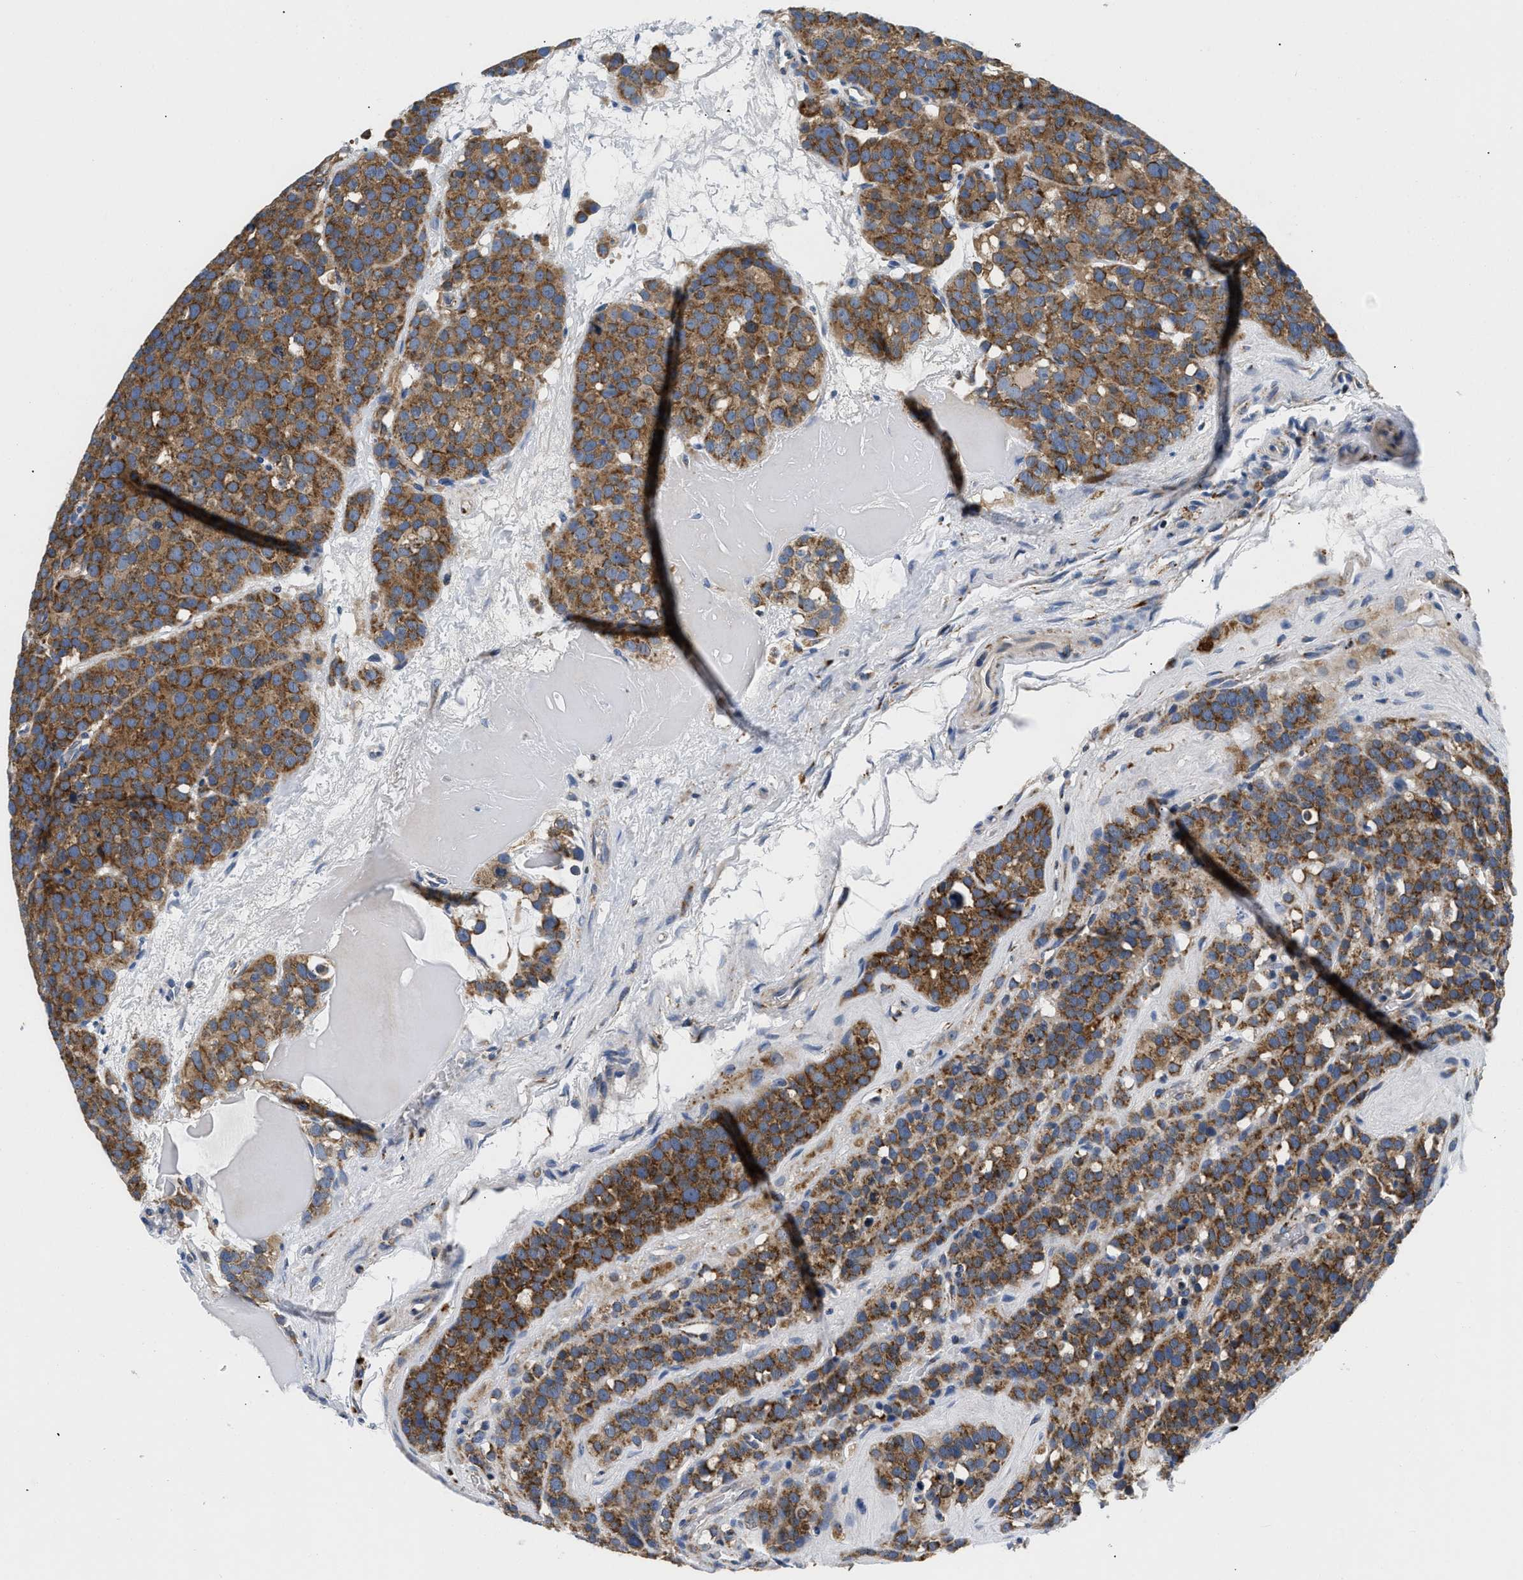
{"staining": {"intensity": "strong", "quantity": ">75%", "location": "cytoplasmic/membranous"}, "tissue": "testis cancer", "cell_type": "Tumor cells", "image_type": "cancer", "snomed": [{"axis": "morphology", "description": "Seminoma, NOS"}, {"axis": "topography", "description": "Testis"}], "caption": "High-magnification brightfield microscopy of testis cancer (seminoma) stained with DAB (3,3'-diaminobenzidine) (brown) and counterstained with hematoxylin (blue). tumor cells exhibit strong cytoplasmic/membranous staining is appreciated in approximately>75% of cells.", "gene": "PDP1", "patient": {"sex": "male", "age": 71}}